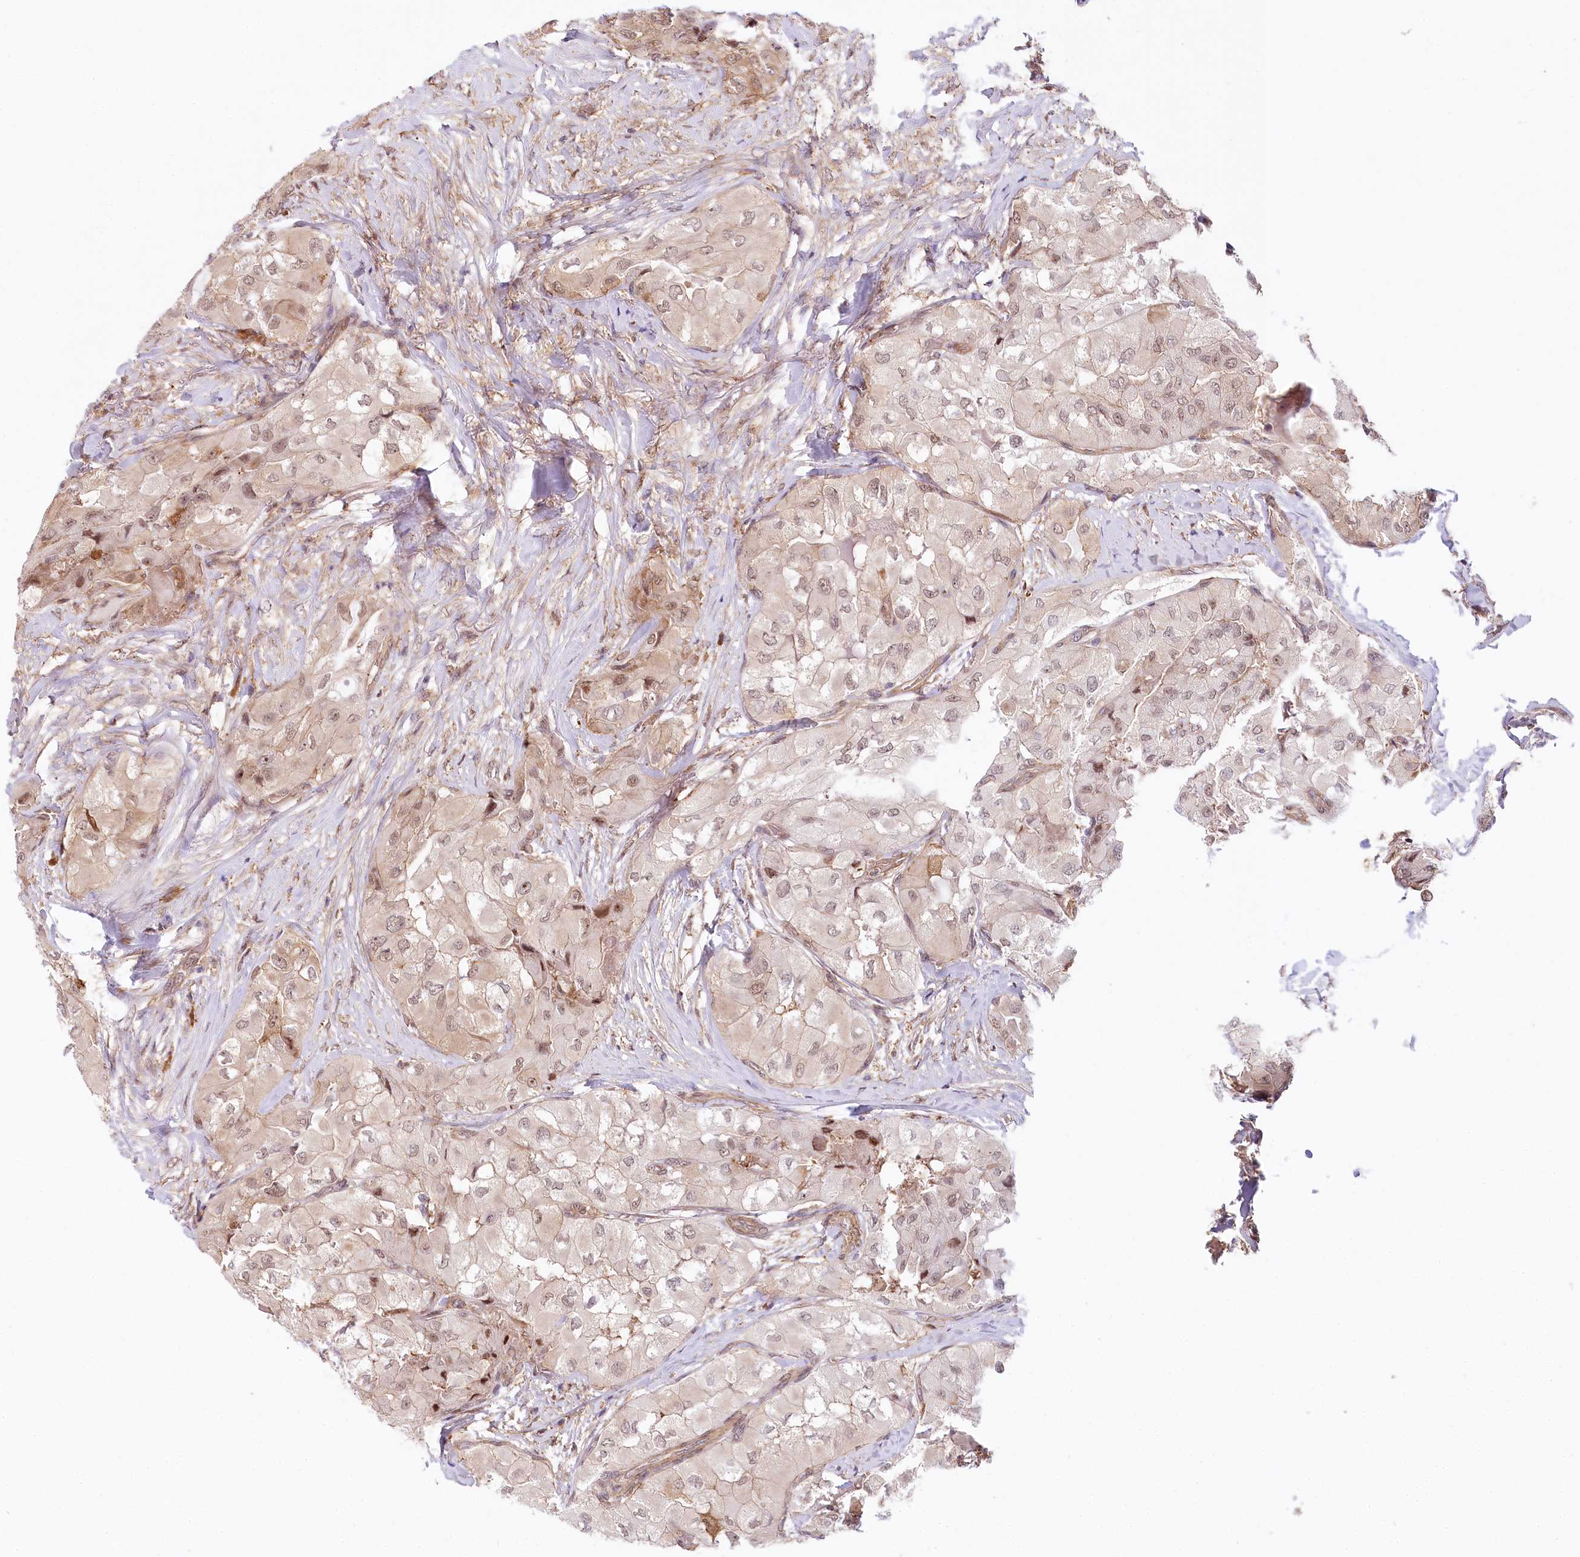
{"staining": {"intensity": "weak", "quantity": "25%-75%", "location": "nuclear"}, "tissue": "thyroid cancer", "cell_type": "Tumor cells", "image_type": "cancer", "snomed": [{"axis": "morphology", "description": "Papillary adenocarcinoma, NOS"}, {"axis": "topography", "description": "Thyroid gland"}], "caption": "Thyroid cancer stained for a protein (brown) reveals weak nuclear positive staining in approximately 25%-75% of tumor cells.", "gene": "TUBGCP2", "patient": {"sex": "female", "age": 59}}